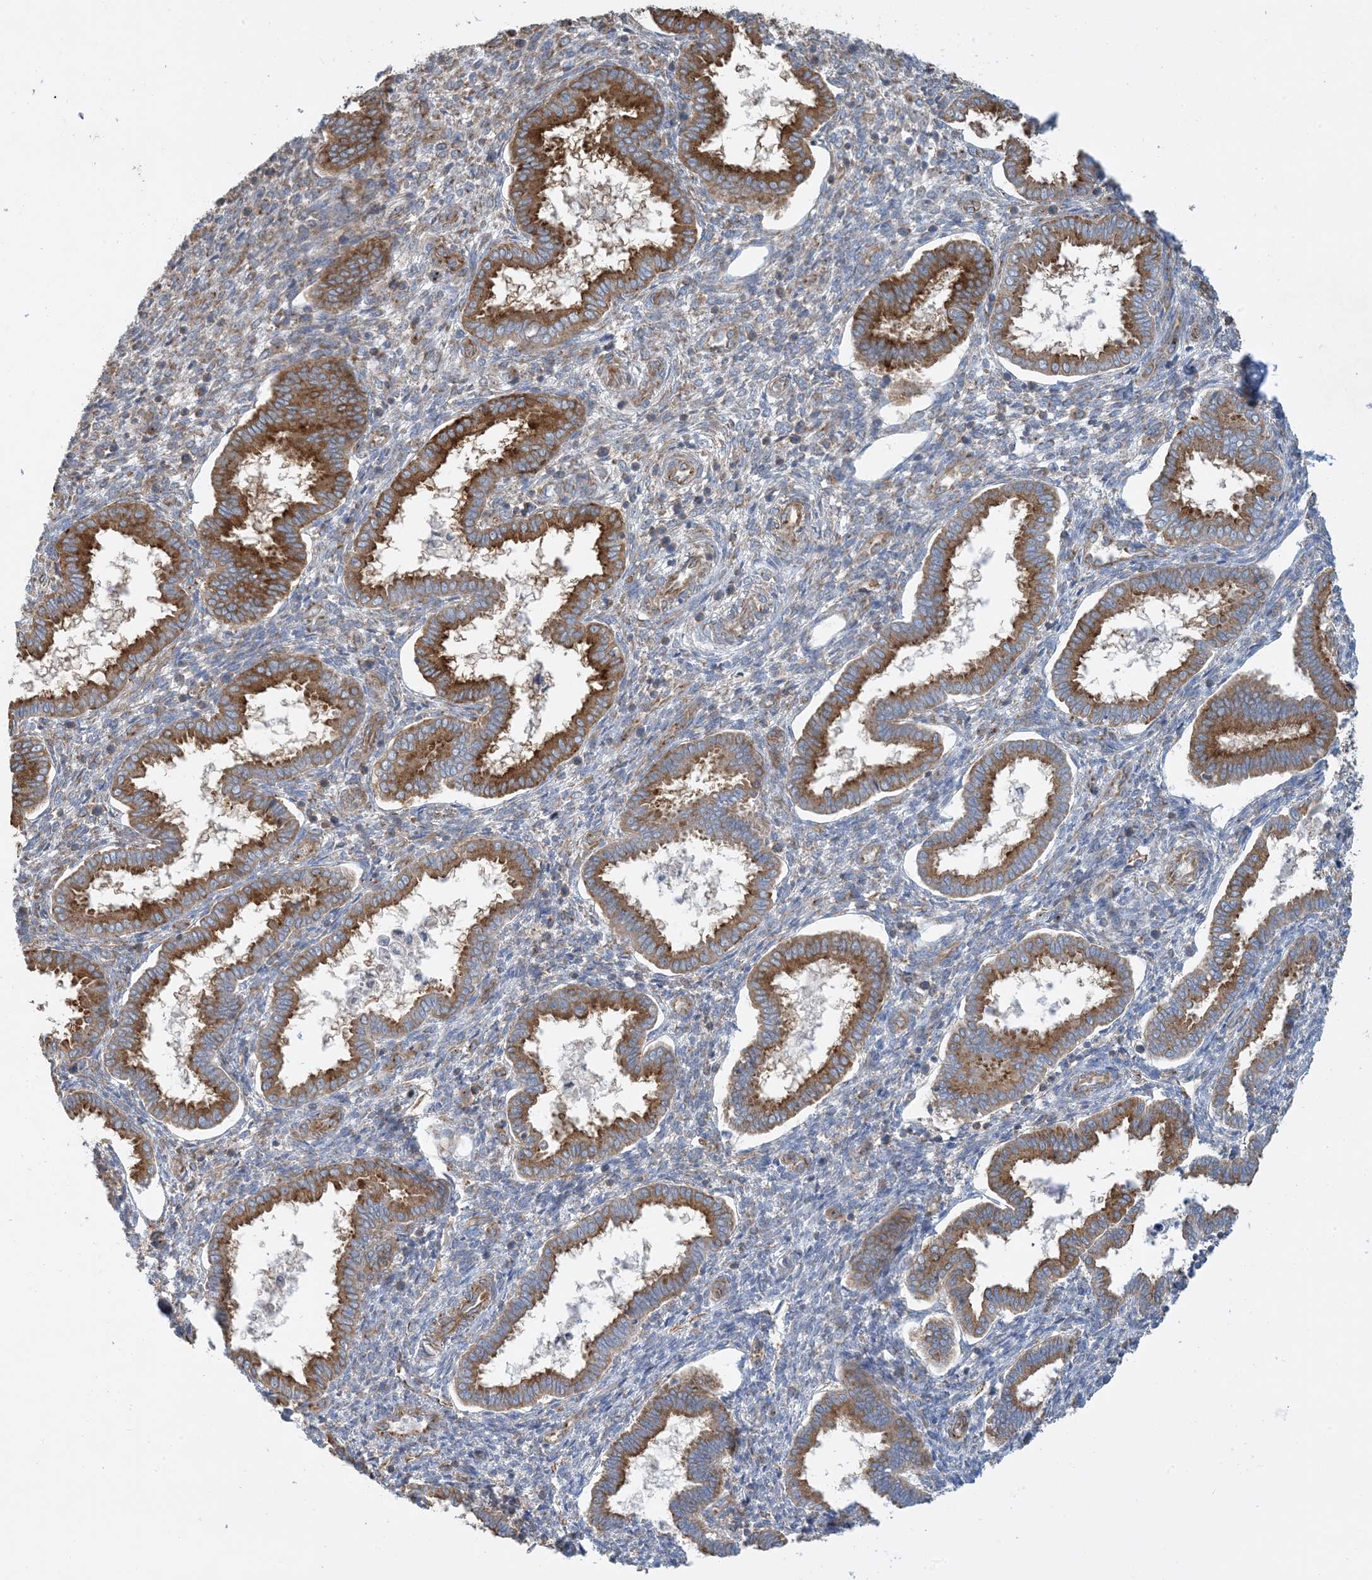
{"staining": {"intensity": "negative", "quantity": "none", "location": "none"}, "tissue": "endometrium", "cell_type": "Cells in endometrial stroma", "image_type": "normal", "snomed": [{"axis": "morphology", "description": "Normal tissue, NOS"}, {"axis": "topography", "description": "Endometrium"}], "caption": "This is a image of IHC staining of normal endometrium, which shows no expression in cells in endometrial stroma. (Immunohistochemistry (ihc), brightfield microscopy, high magnification).", "gene": "SIDT1", "patient": {"sex": "female", "age": 24}}